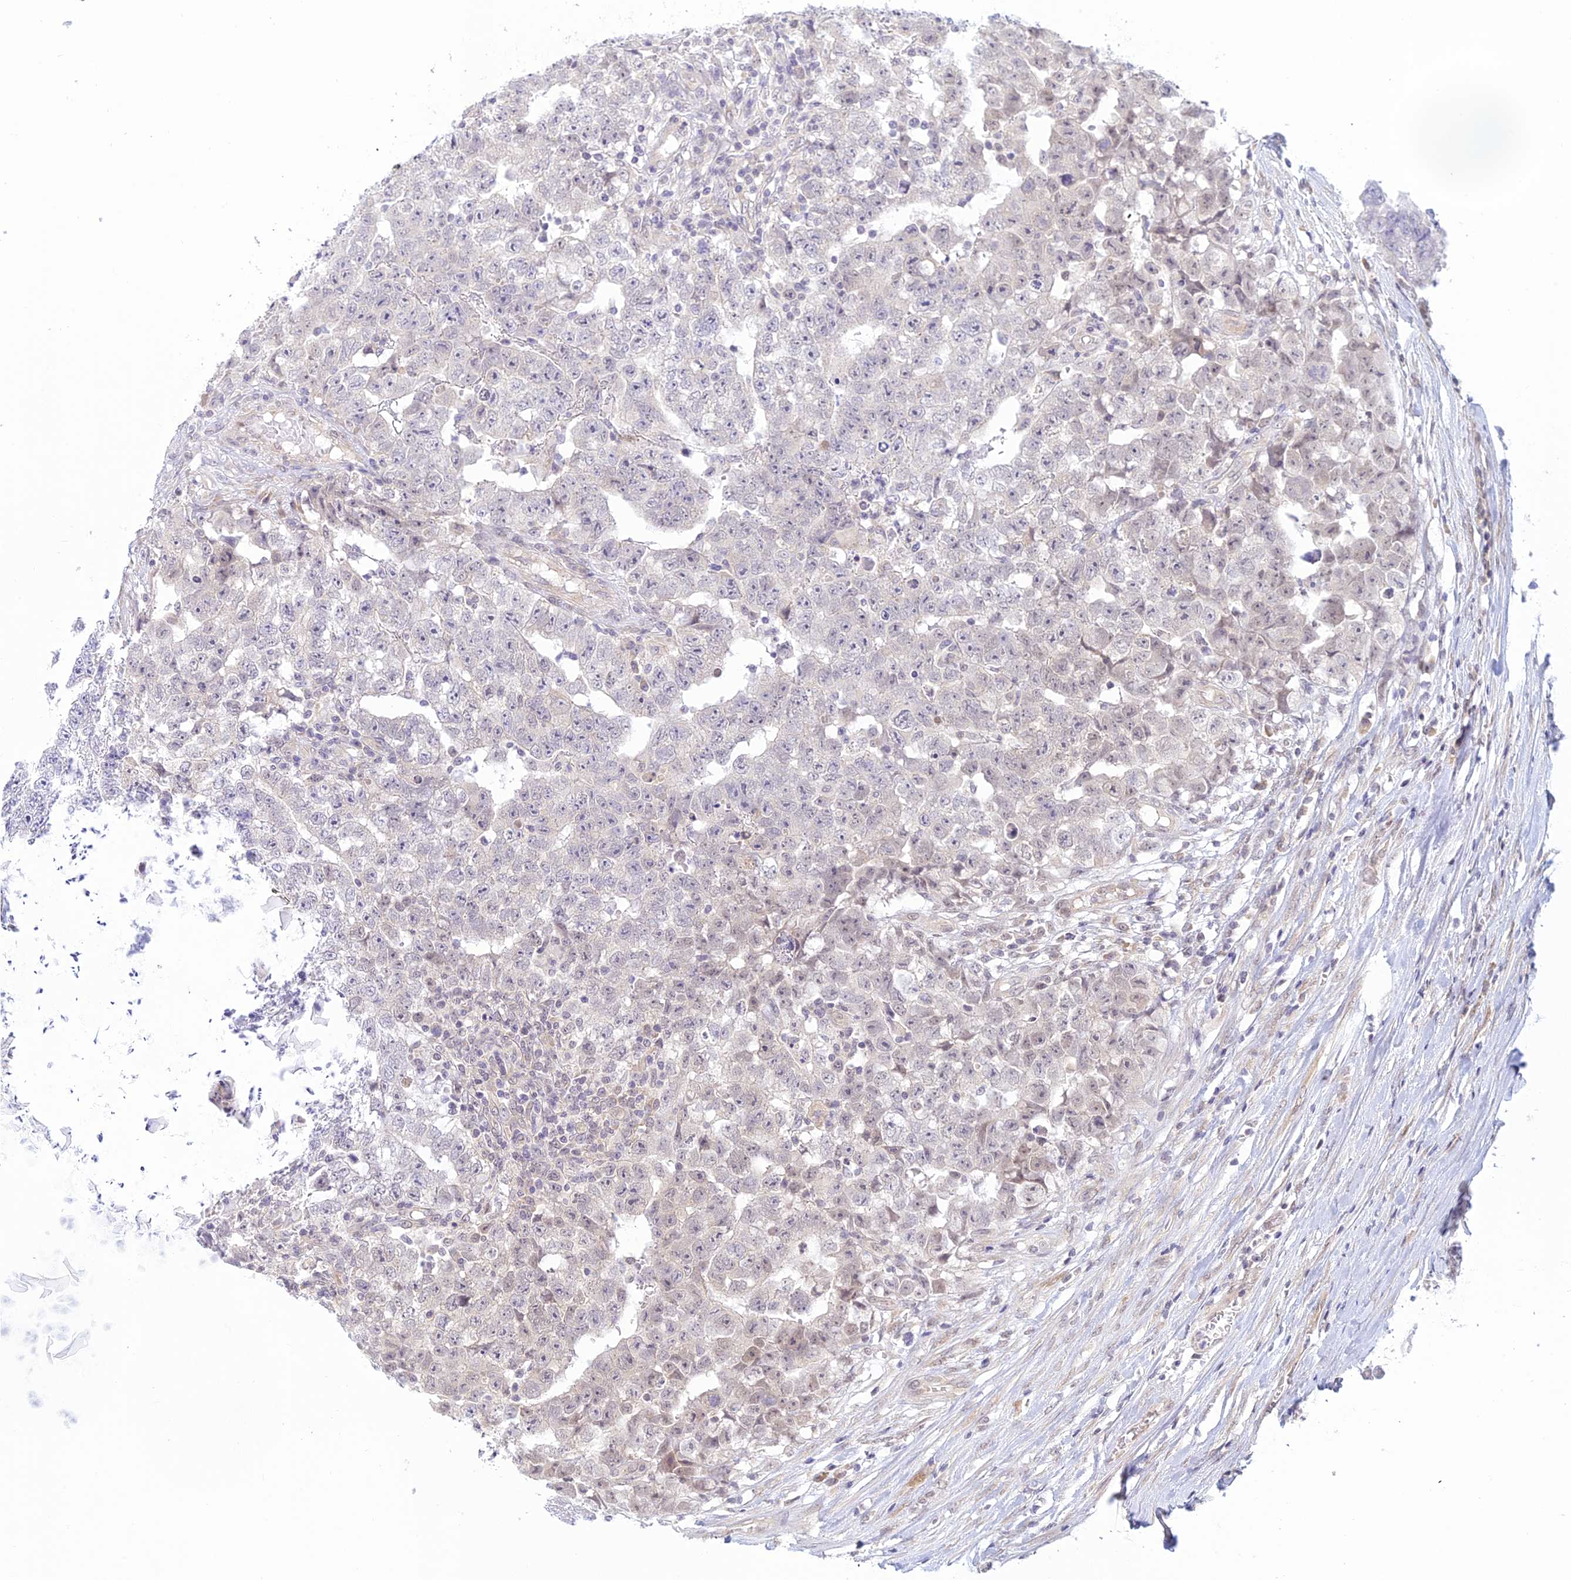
{"staining": {"intensity": "negative", "quantity": "none", "location": "none"}, "tissue": "testis cancer", "cell_type": "Tumor cells", "image_type": "cancer", "snomed": [{"axis": "morphology", "description": "Carcinoma, Embryonal, NOS"}, {"axis": "topography", "description": "Testis"}], "caption": "Testis cancer was stained to show a protein in brown. There is no significant positivity in tumor cells.", "gene": "SKIC8", "patient": {"sex": "male", "age": 25}}